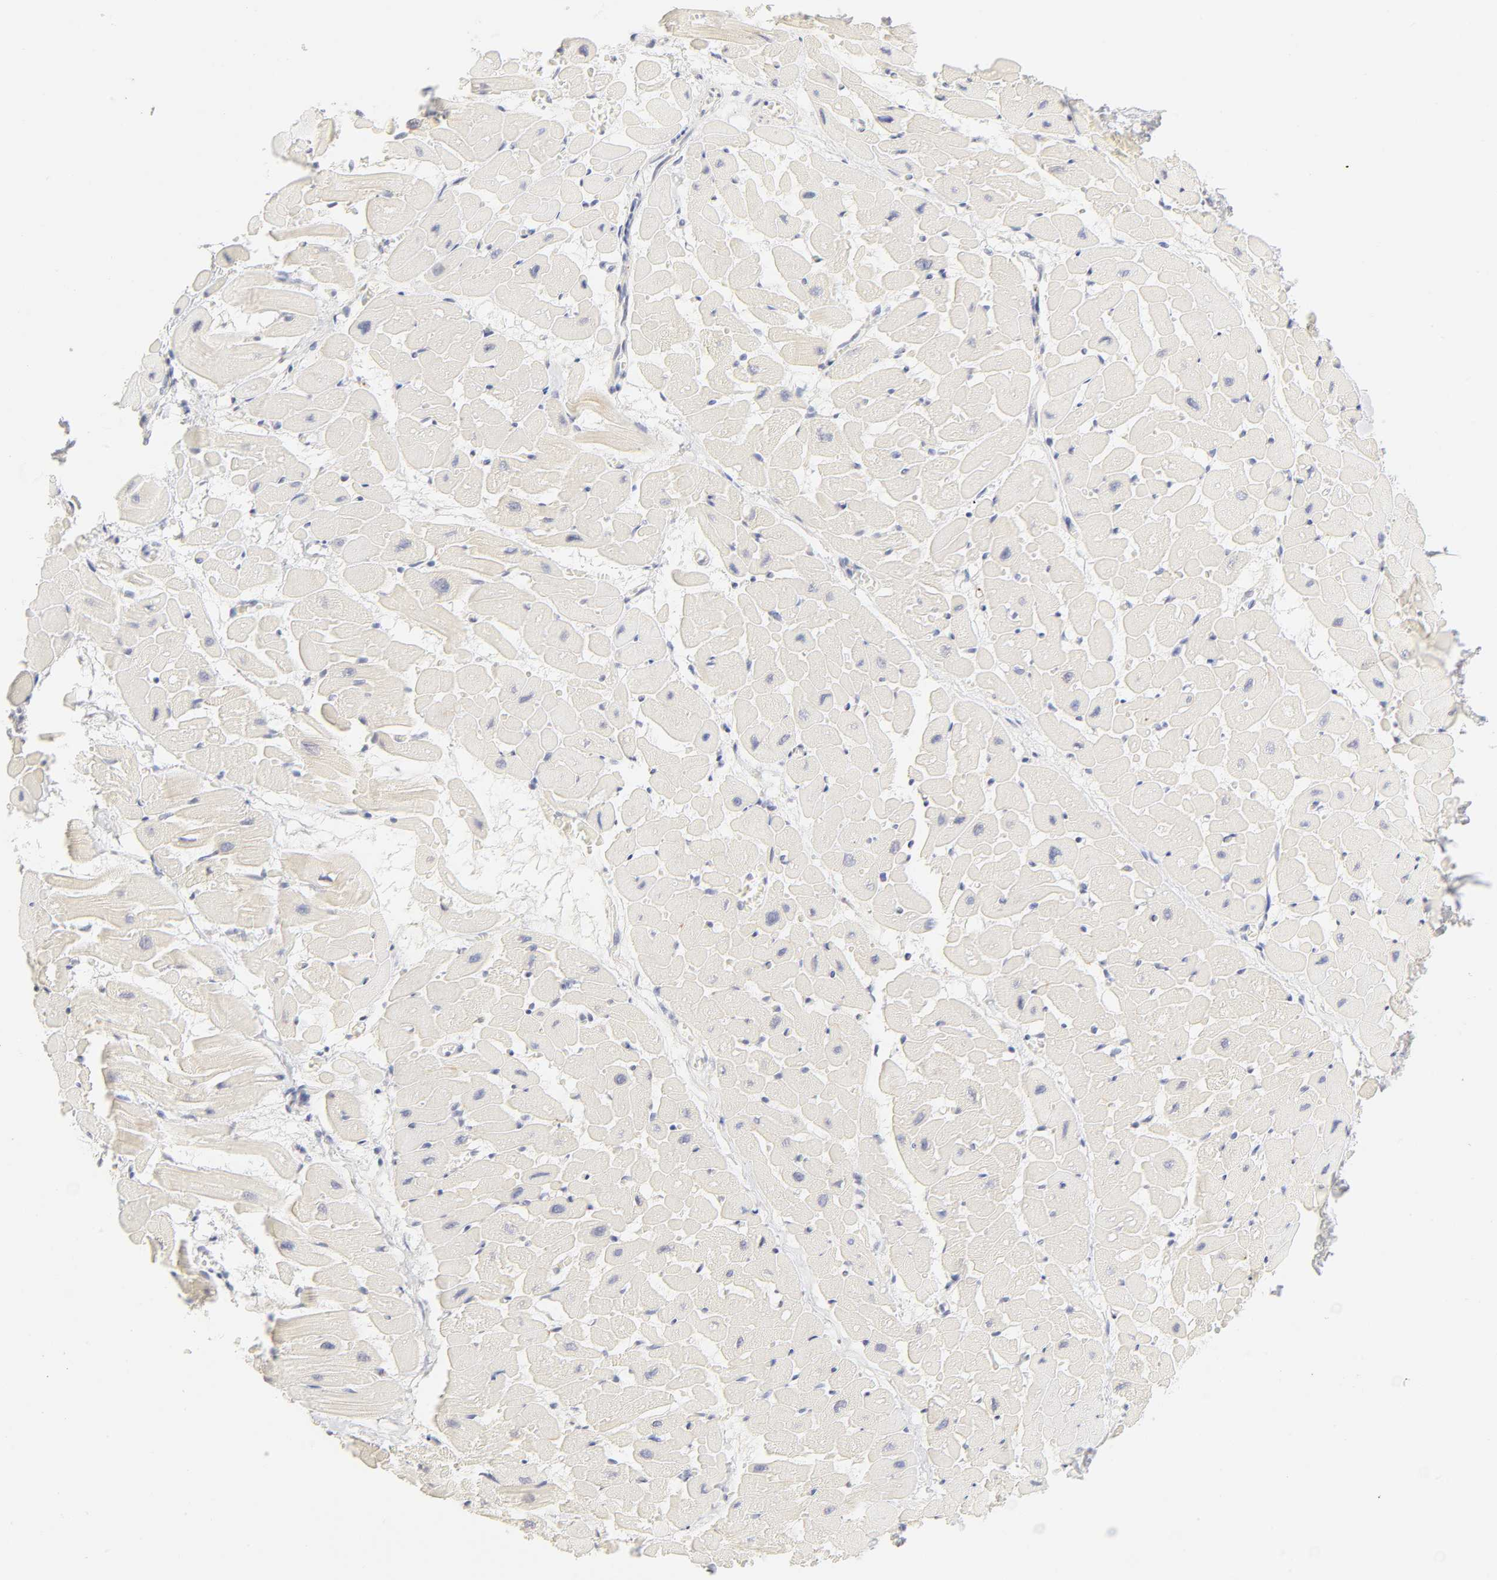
{"staining": {"intensity": "weak", "quantity": "25%-75%", "location": "cytoplasmic/membranous"}, "tissue": "heart muscle", "cell_type": "Cardiomyocytes", "image_type": "normal", "snomed": [{"axis": "morphology", "description": "Normal tissue, NOS"}, {"axis": "topography", "description": "Heart"}], "caption": "Protein expression analysis of unremarkable human heart muscle reveals weak cytoplasmic/membranous positivity in about 25%-75% of cardiomyocytes.", "gene": "CYP4B1", "patient": {"sex": "male", "age": 45}}